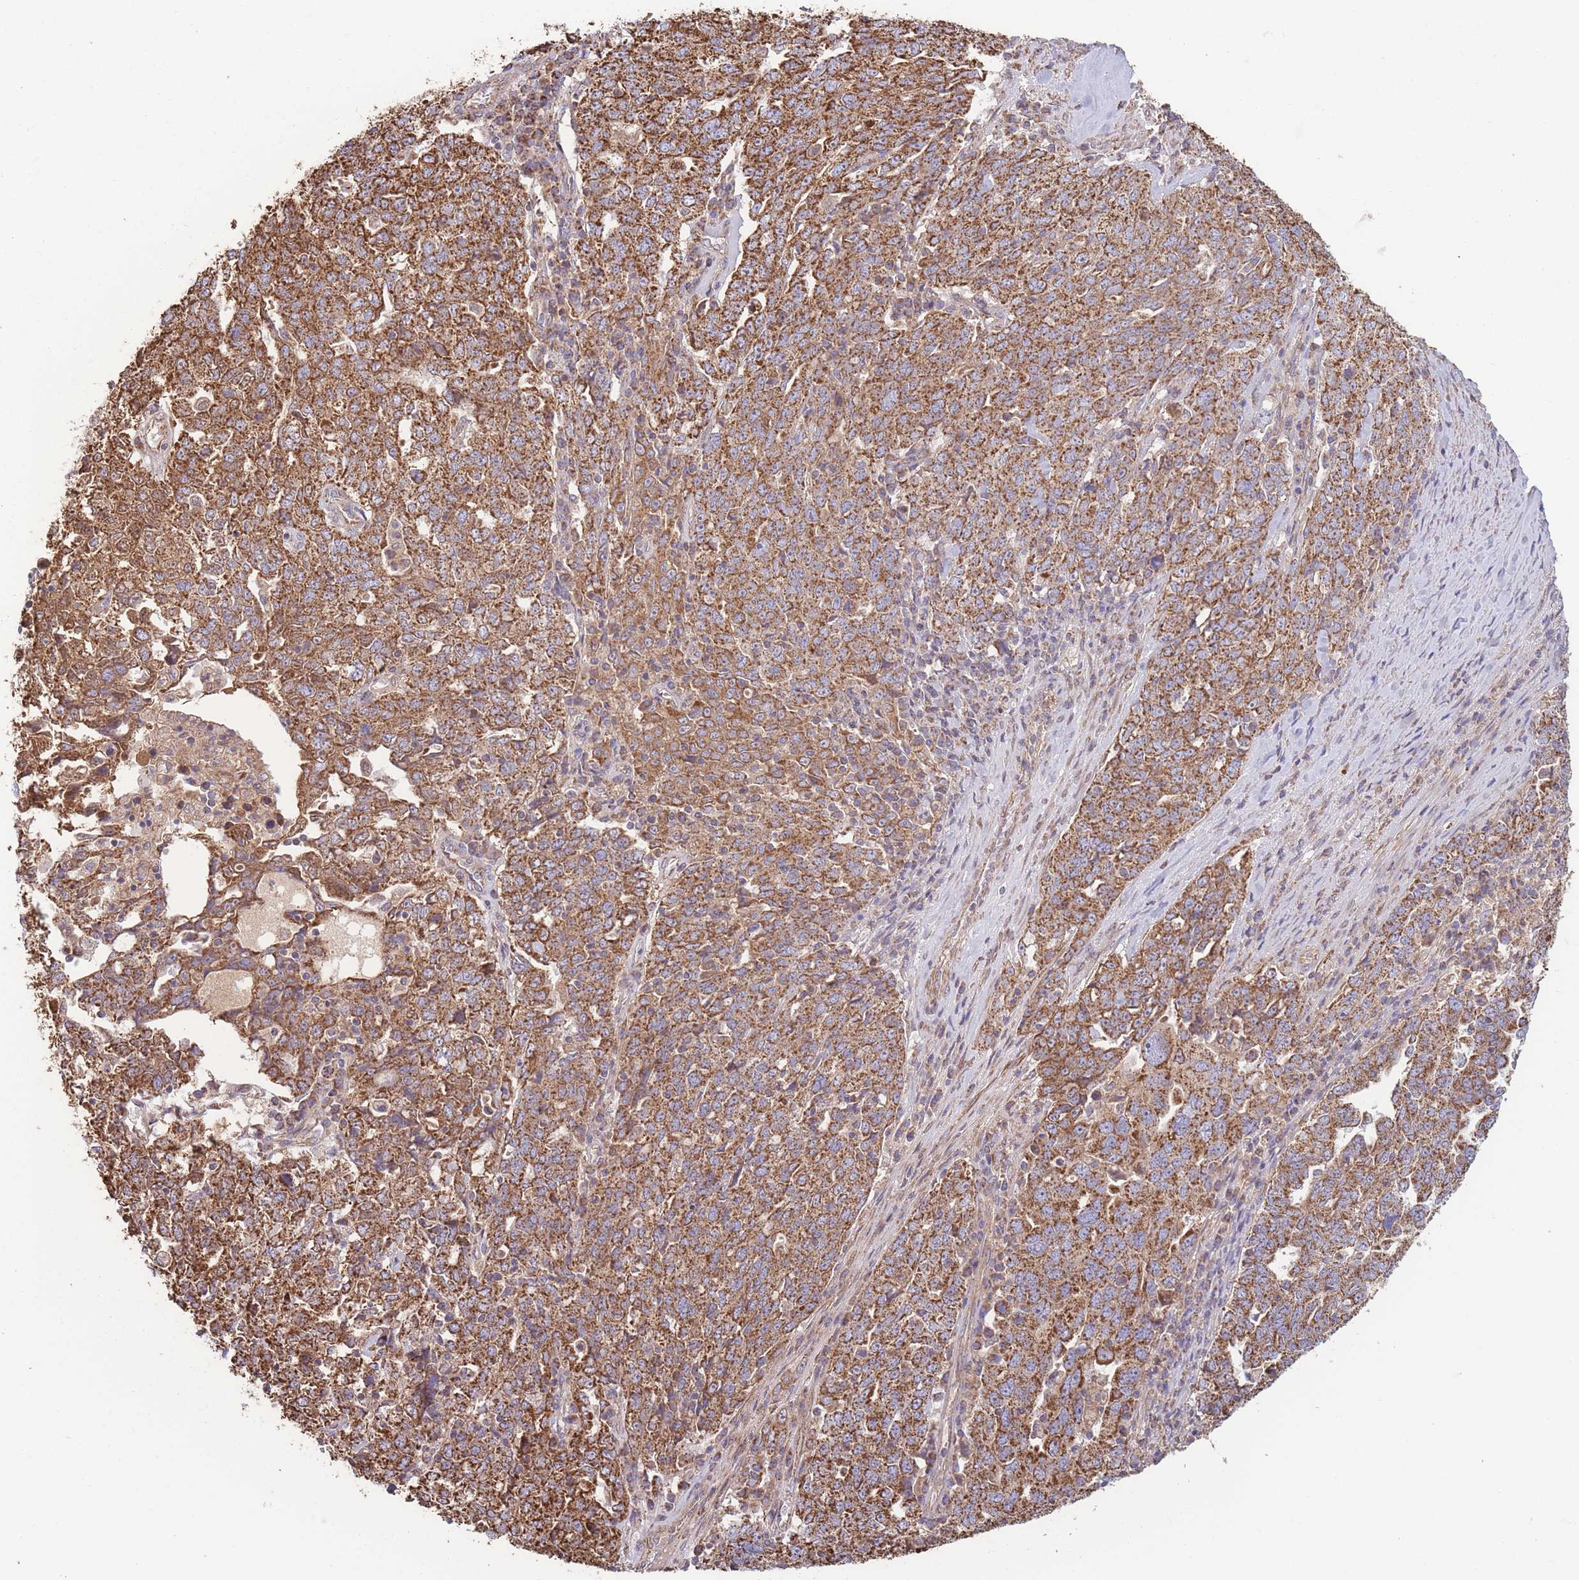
{"staining": {"intensity": "strong", "quantity": ">75%", "location": "cytoplasmic/membranous"}, "tissue": "ovarian cancer", "cell_type": "Tumor cells", "image_type": "cancer", "snomed": [{"axis": "morphology", "description": "Carcinoma, endometroid"}, {"axis": "topography", "description": "Ovary"}], "caption": "High-power microscopy captured an immunohistochemistry (IHC) image of ovarian cancer (endometroid carcinoma), revealing strong cytoplasmic/membranous positivity in approximately >75% of tumor cells. (IHC, brightfield microscopy, high magnification).", "gene": "KIF16B", "patient": {"sex": "female", "age": 62}}